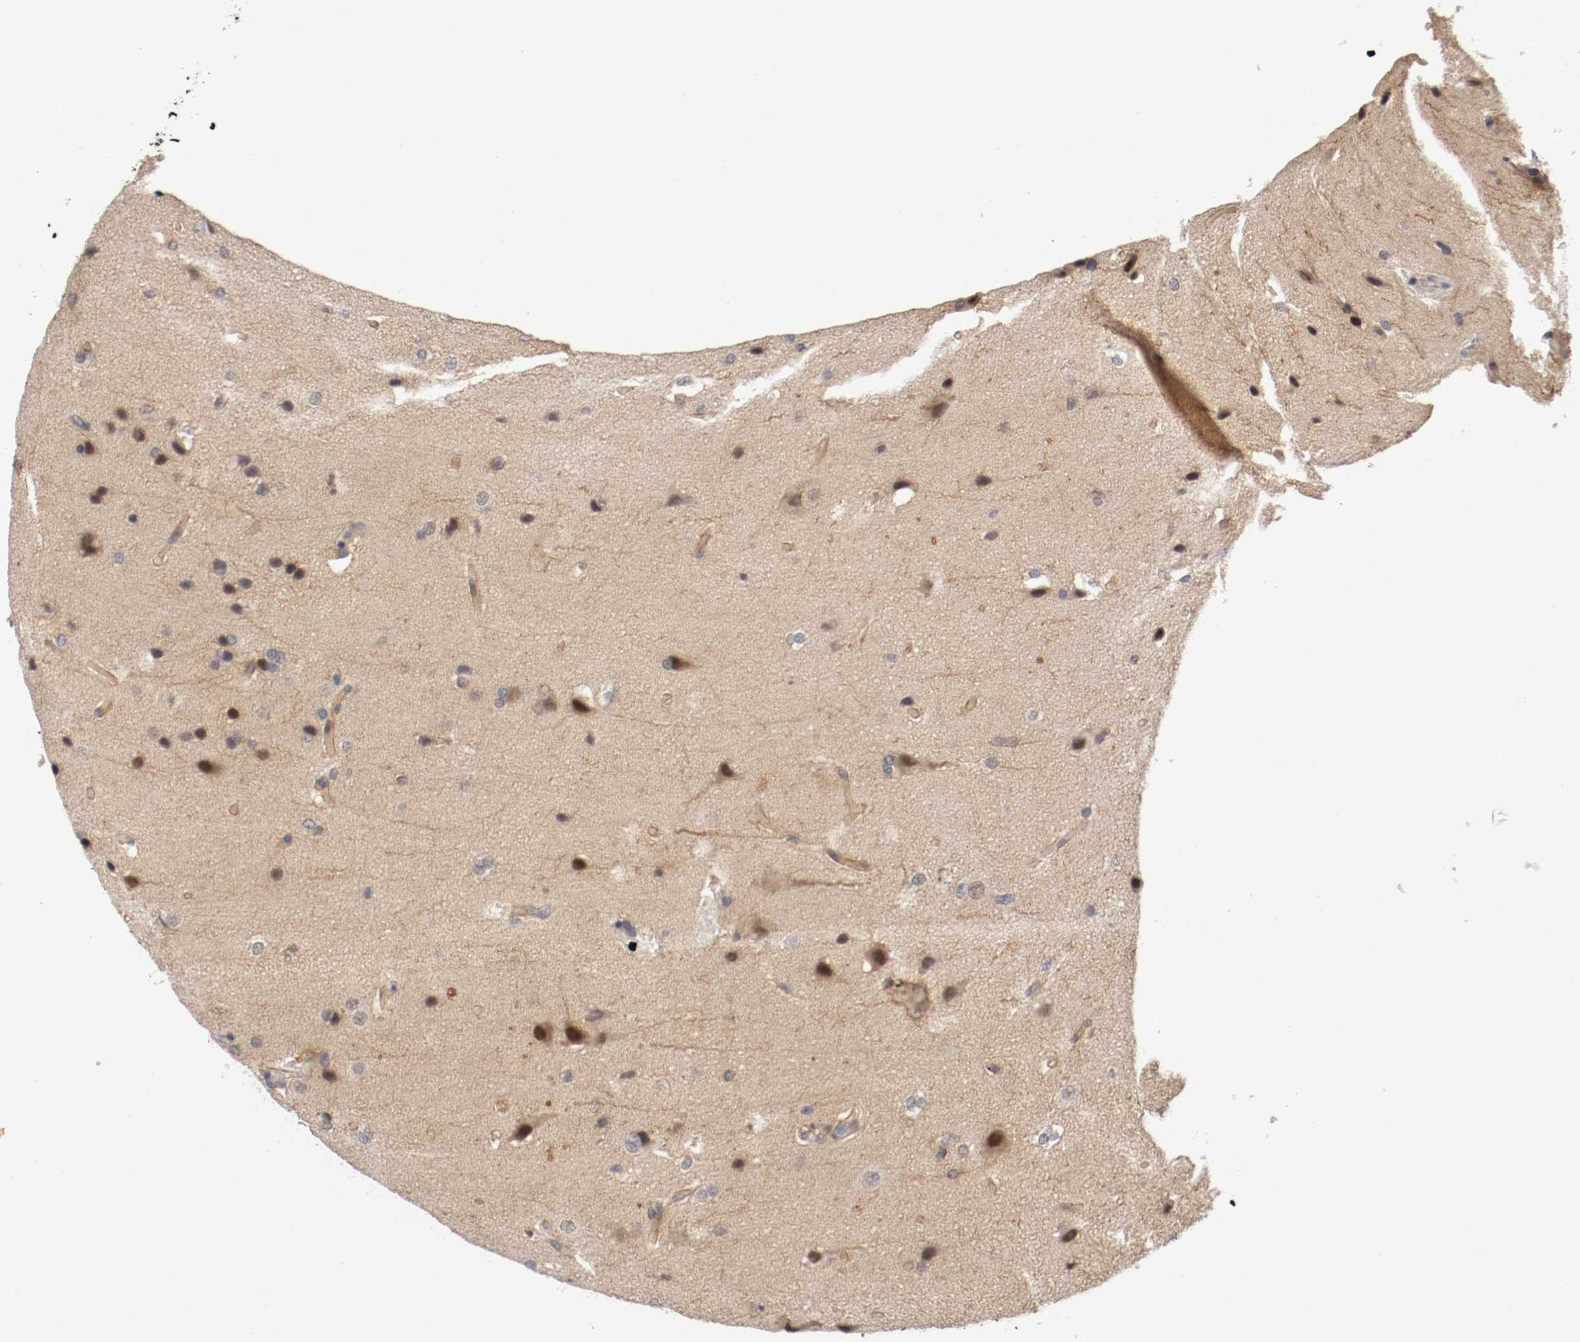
{"staining": {"intensity": "weak", "quantity": "<25%", "location": "cytoplasmic/membranous"}, "tissue": "glioma", "cell_type": "Tumor cells", "image_type": "cancer", "snomed": [{"axis": "morphology", "description": "Glioma, malignant, Low grade"}, {"axis": "topography", "description": "Cerebral cortex"}], "caption": "There is no significant positivity in tumor cells of malignant low-grade glioma.", "gene": "RBM23", "patient": {"sex": "female", "age": 47}}